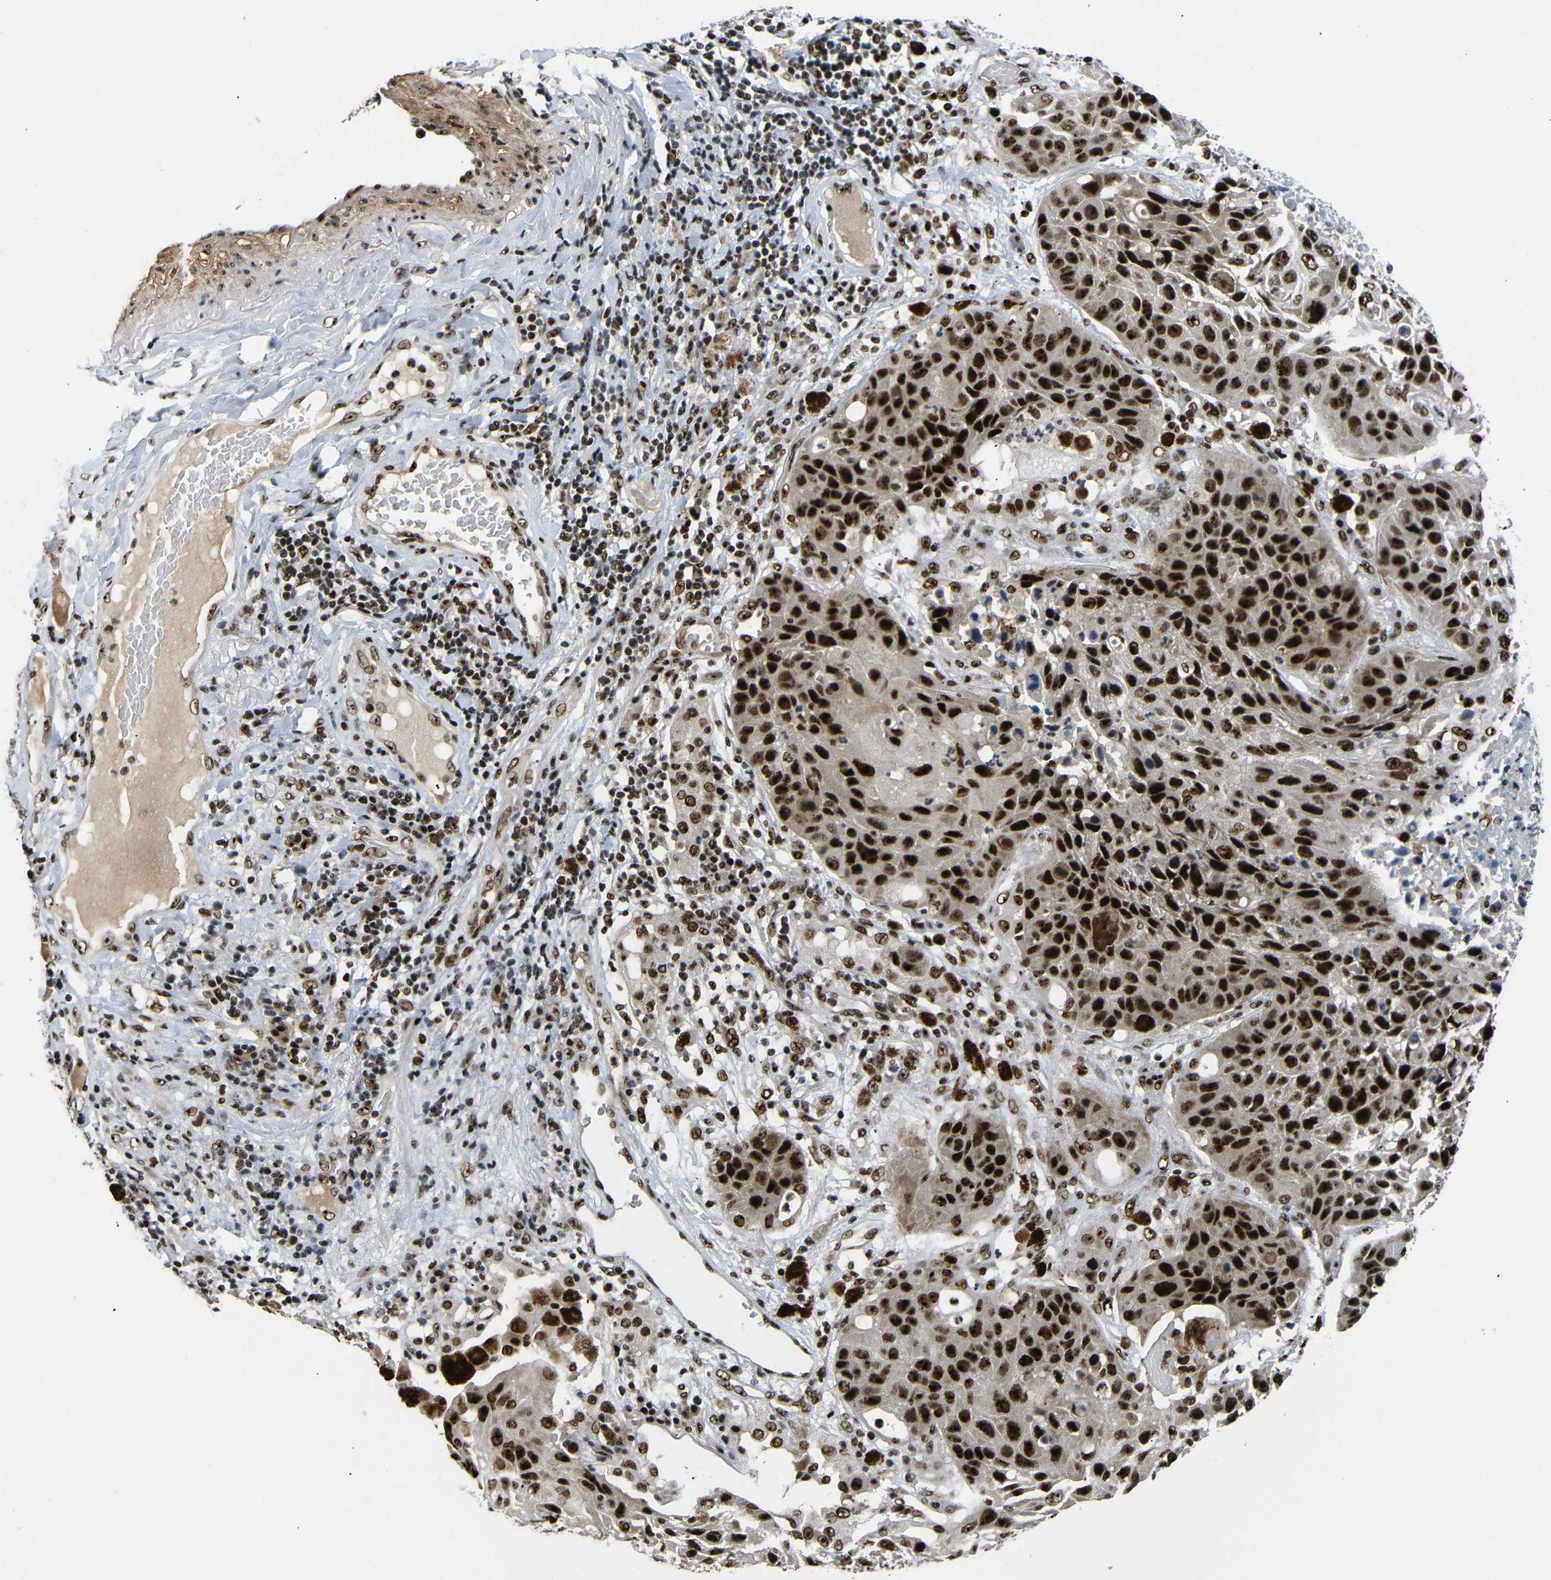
{"staining": {"intensity": "strong", "quantity": ">75%", "location": "nuclear"}, "tissue": "lung cancer", "cell_type": "Tumor cells", "image_type": "cancer", "snomed": [{"axis": "morphology", "description": "Squamous cell carcinoma, NOS"}, {"axis": "topography", "description": "Lung"}], "caption": "DAB immunohistochemical staining of human squamous cell carcinoma (lung) displays strong nuclear protein staining in about >75% of tumor cells.", "gene": "SETDB2", "patient": {"sex": "male", "age": 57}}